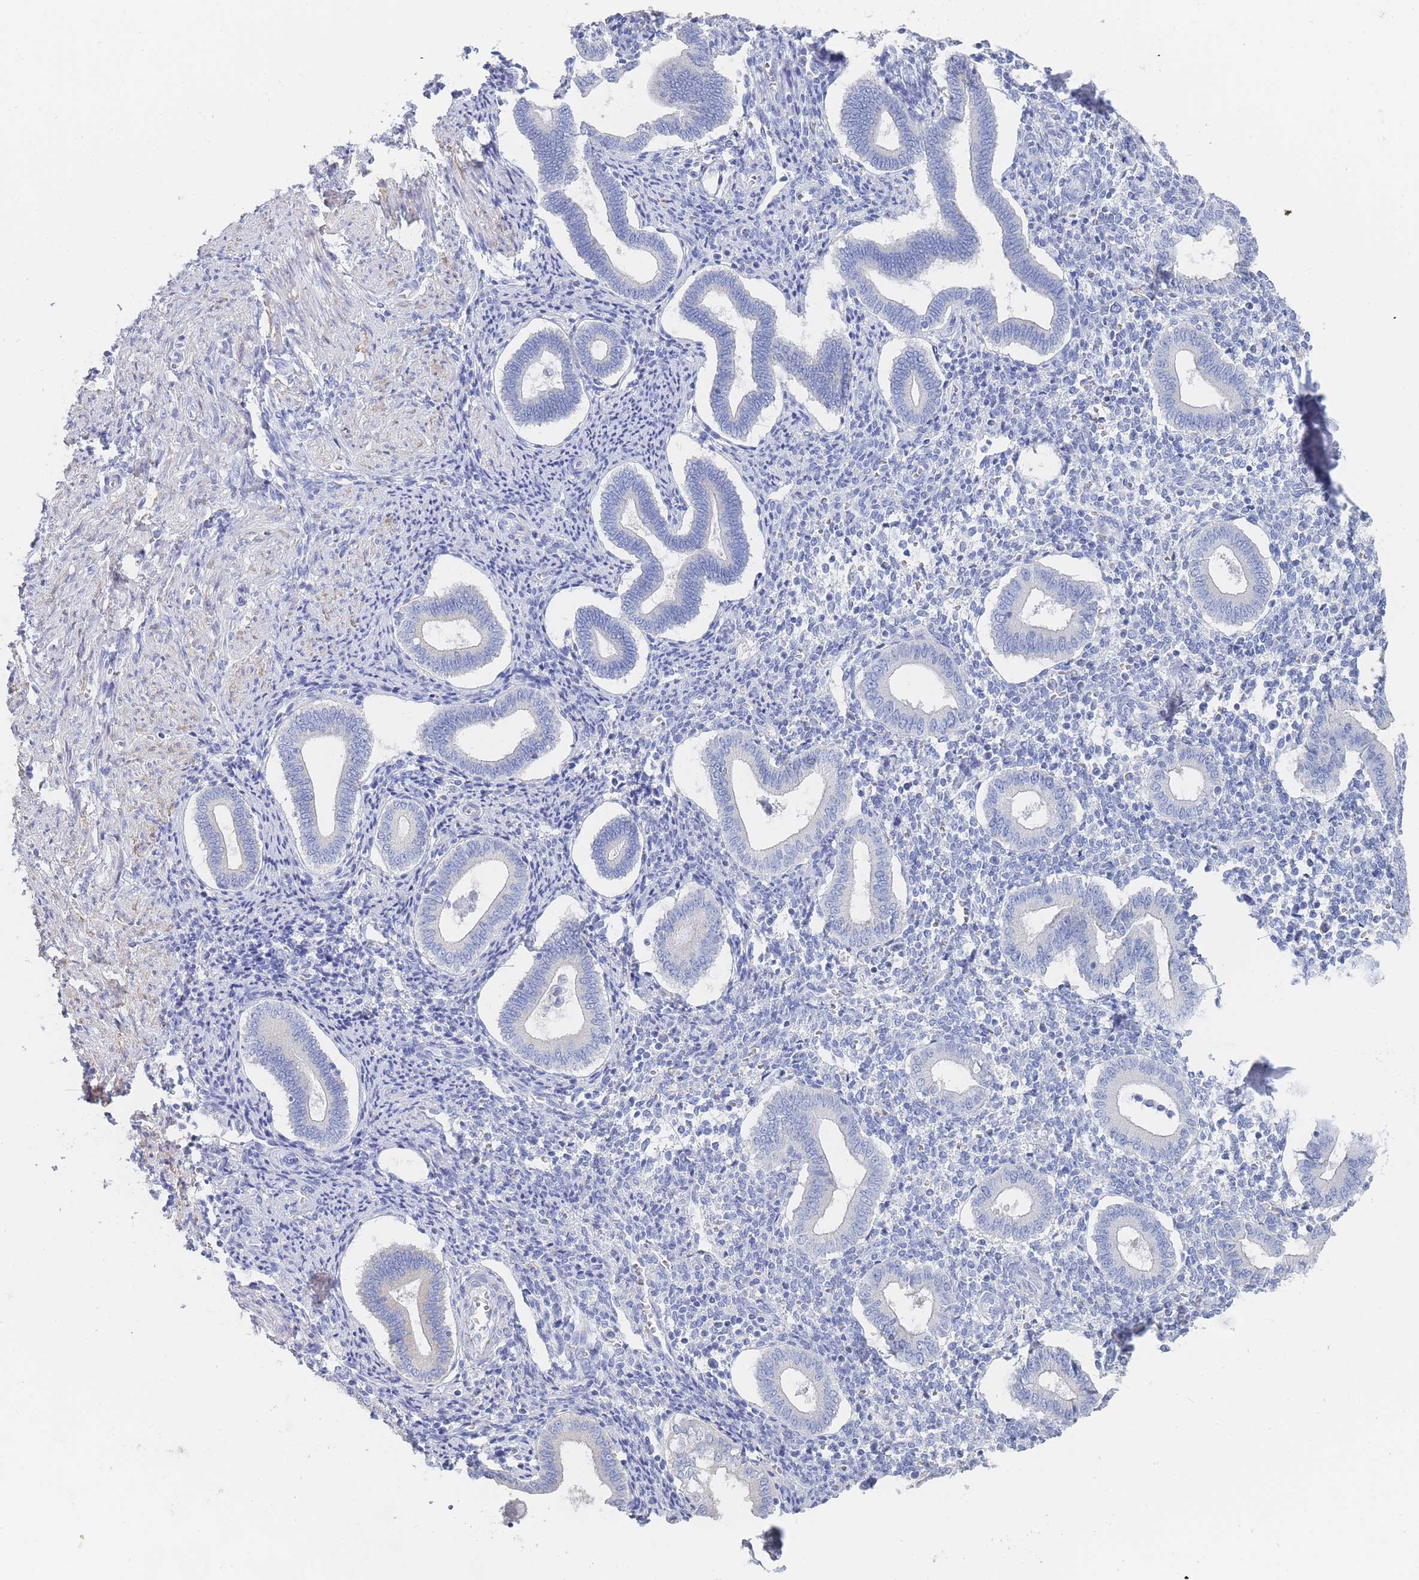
{"staining": {"intensity": "negative", "quantity": "none", "location": "none"}, "tissue": "endometrium", "cell_type": "Cells in endometrial stroma", "image_type": "normal", "snomed": [{"axis": "morphology", "description": "Normal tissue, NOS"}, {"axis": "topography", "description": "Endometrium"}], "caption": "Cells in endometrial stroma show no significant staining in unremarkable endometrium. The staining was performed using DAB (3,3'-diaminobenzidine) to visualize the protein expression in brown, while the nuclei were stained in blue with hematoxylin (Magnification: 20x).", "gene": "SLC25A35", "patient": {"sex": "female", "age": 44}}